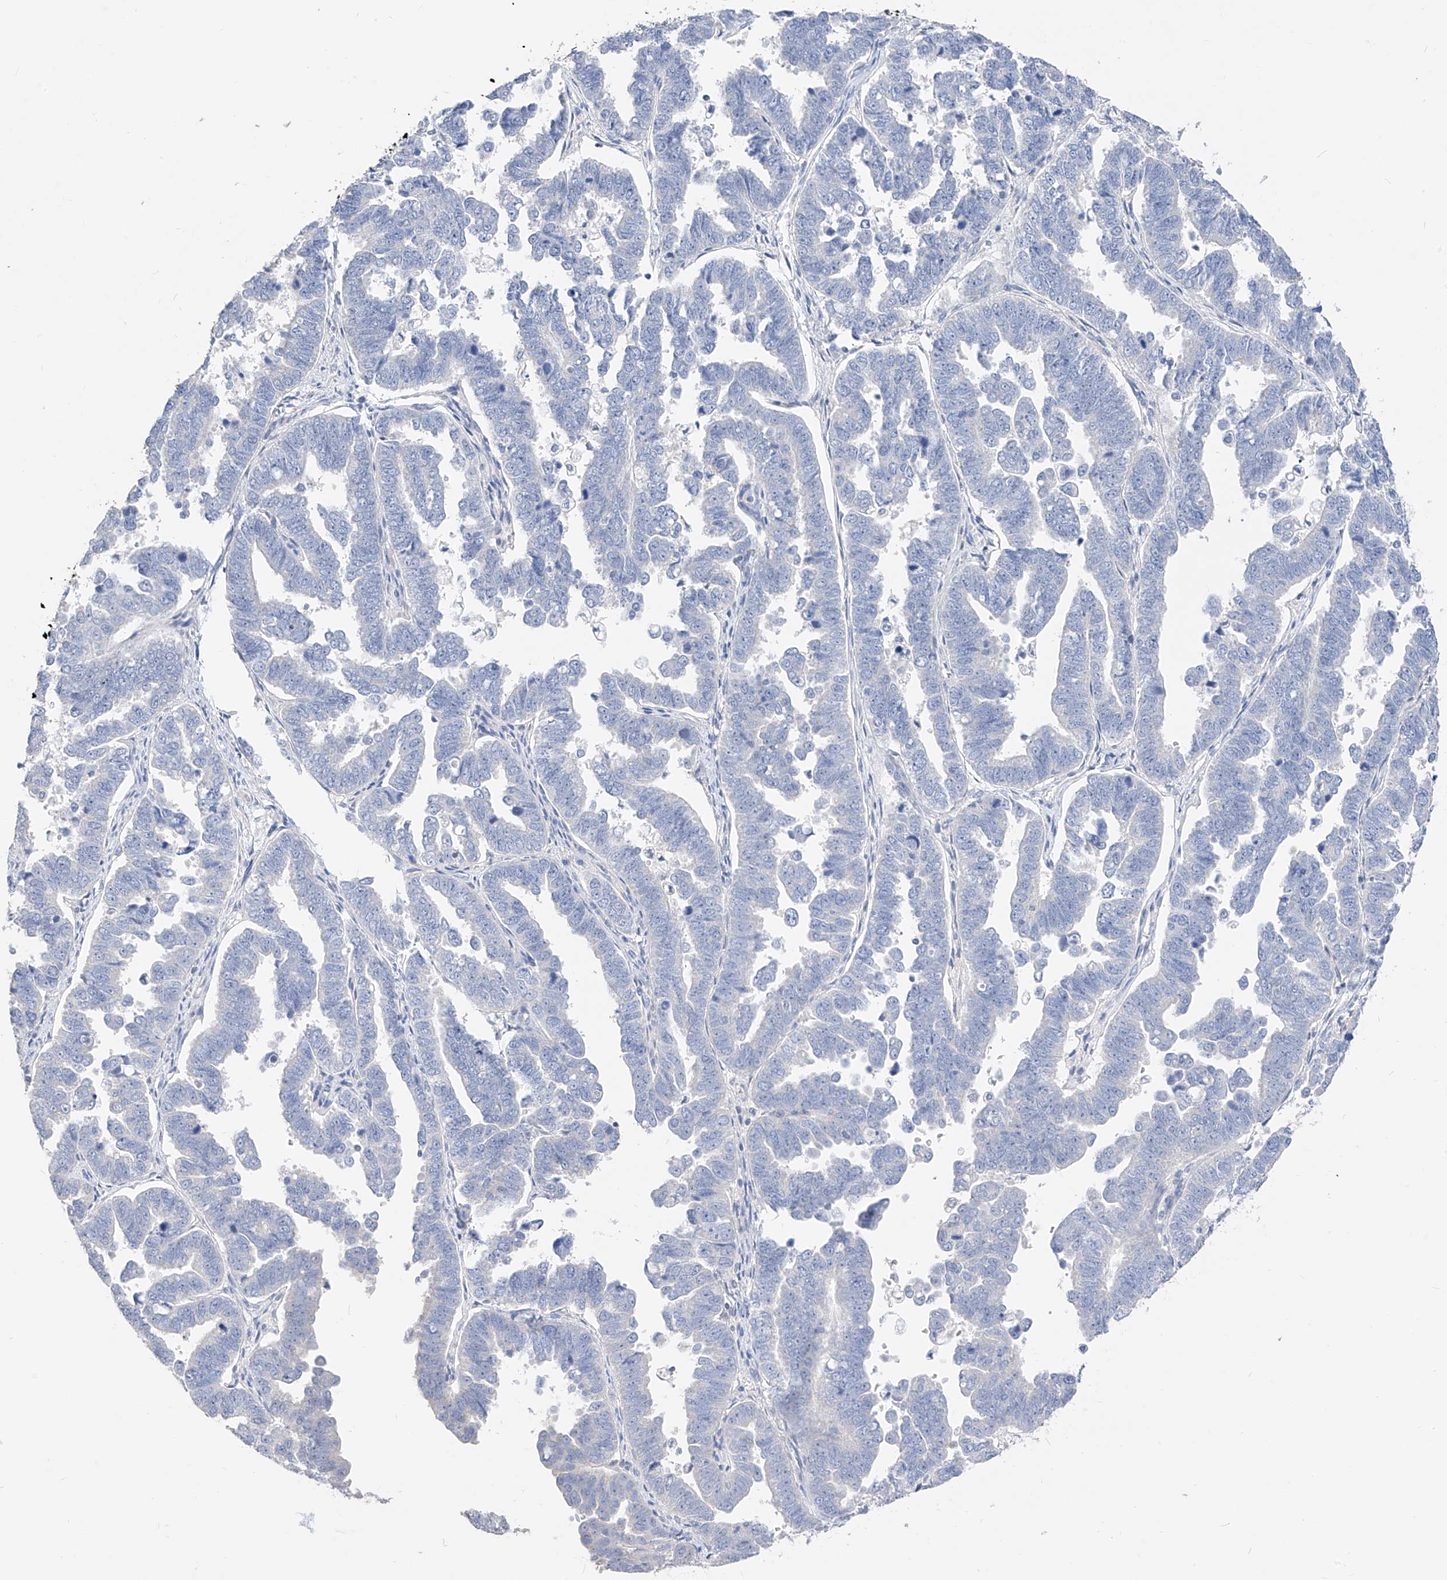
{"staining": {"intensity": "negative", "quantity": "none", "location": "none"}, "tissue": "endometrial cancer", "cell_type": "Tumor cells", "image_type": "cancer", "snomed": [{"axis": "morphology", "description": "Adenocarcinoma, NOS"}, {"axis": "topography", "description": "Endometrium"}], "caption": "Human endometrial cancer stained for a protein using immunohistochemistry (IHC) shows no staining in tumor cells.", "gene": "ZZEF1", "patient": {"sex": "female", "age": 75}}